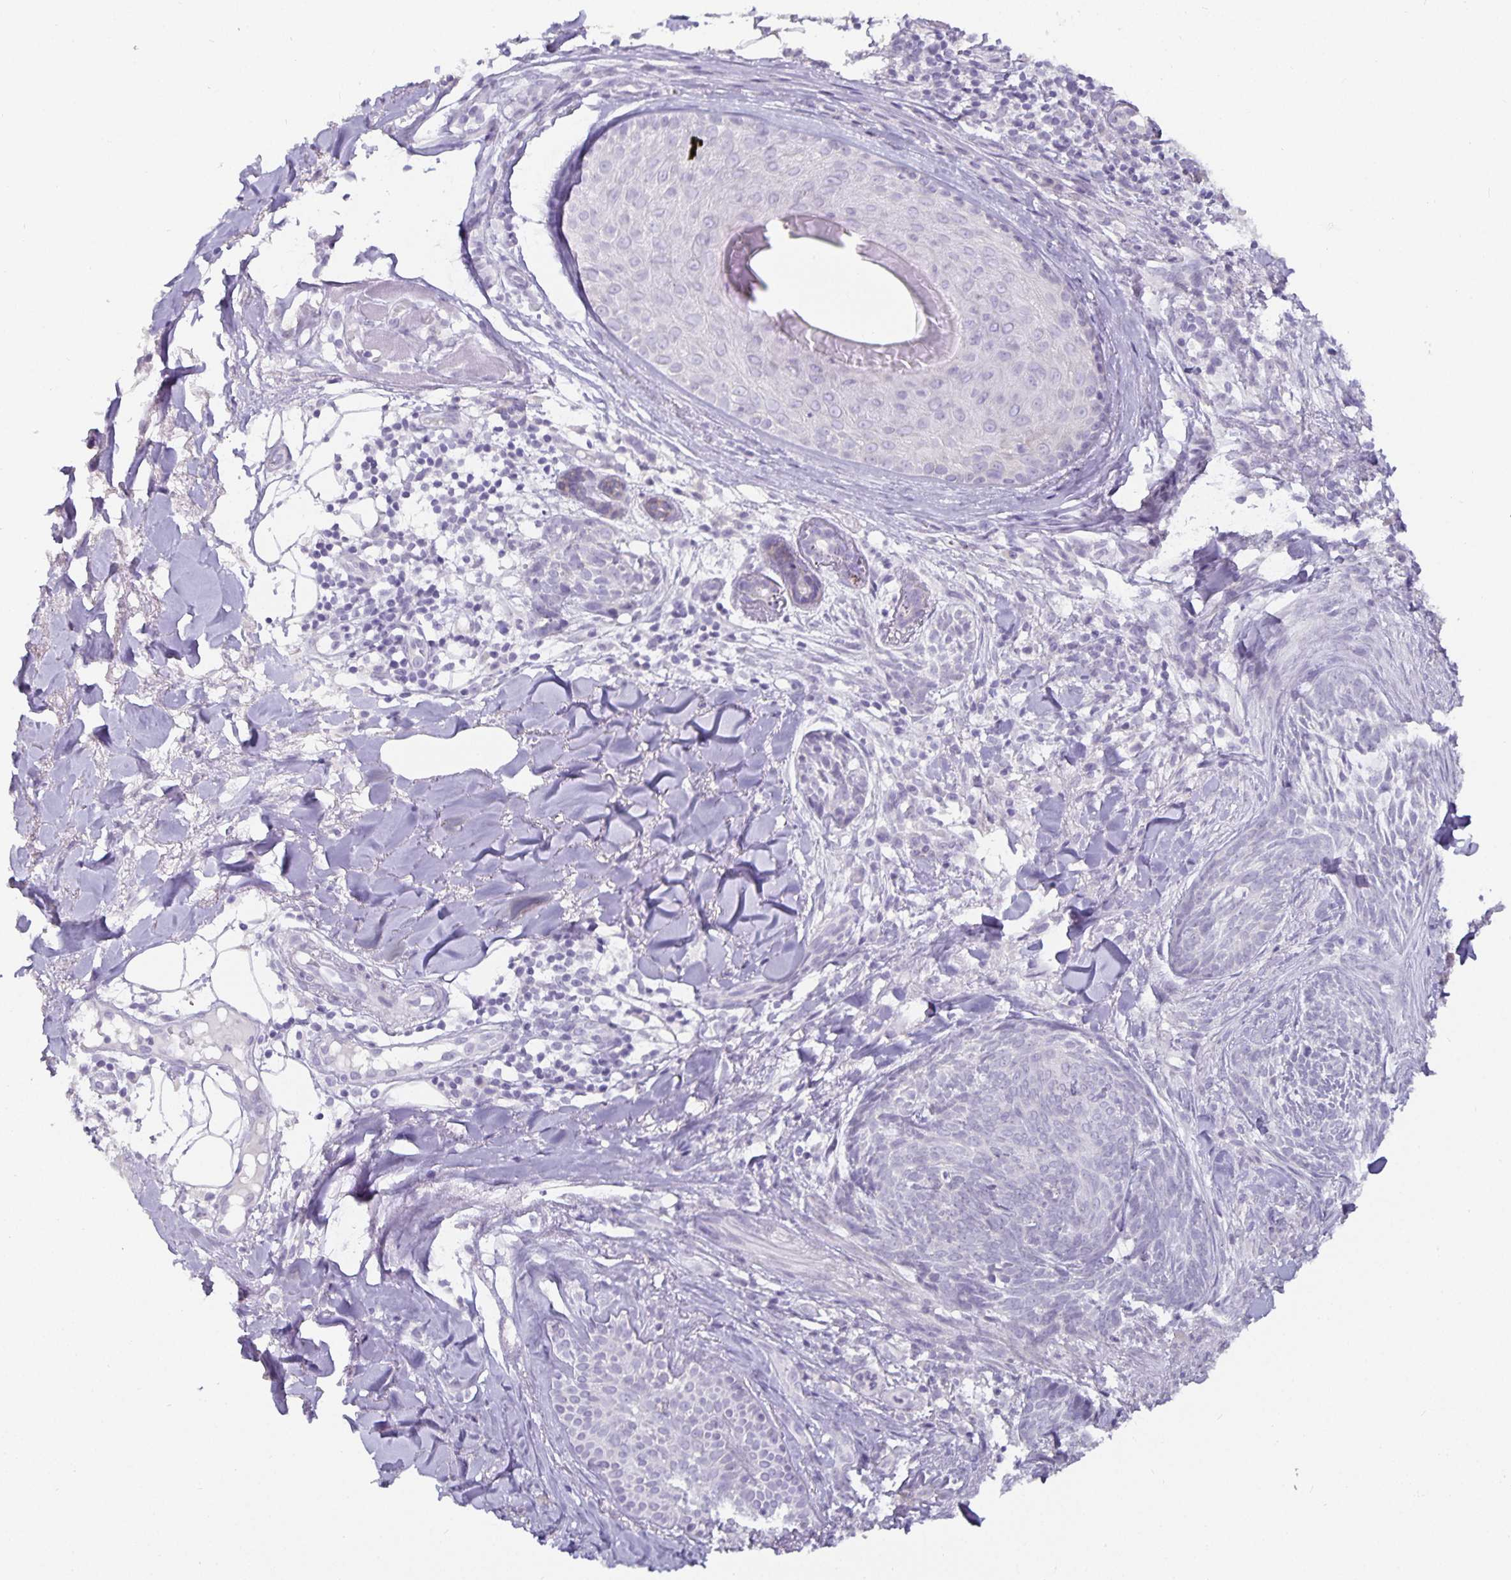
{"staining": {"intensity": "negative", "quantity": "none", "location": "none"}, "tissue": "skin cancer", "cell_type": "Tumor cells", "image_type": "cancer", "snomed": [{"axis": "morphology", "description": "Basal cell carcinoma"}, {"axis": "topography", "description": "Skin"}], "caption": "The micrograph exhibits no significant expression in tumor cells of skin cancer.", "gene": "CA12", "patient": {"sex": "female", "age": 93}}